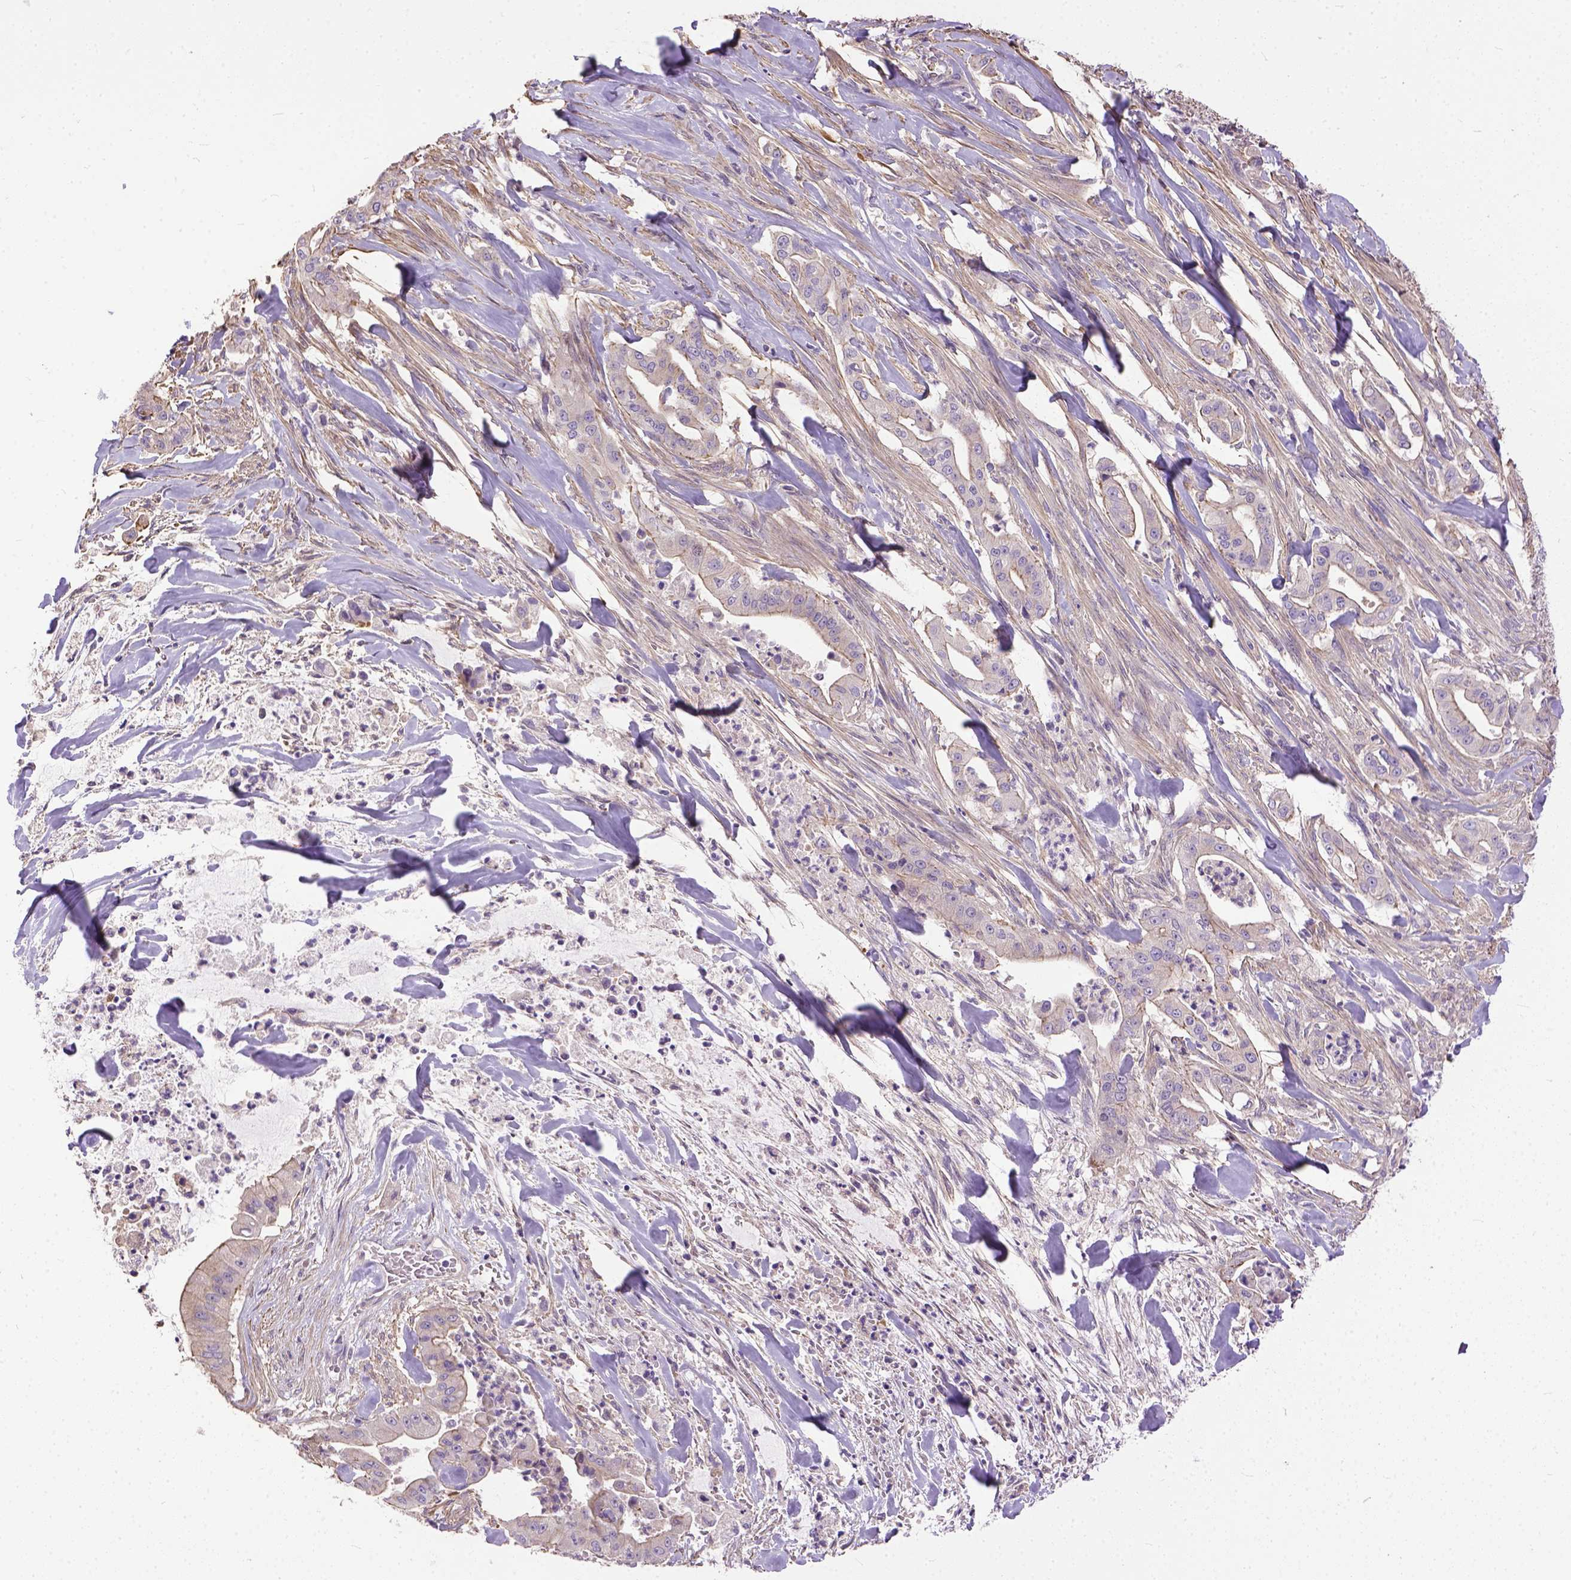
{"staining": {"intensity": "weak", "quantity": "<25%", "location": "cytoplasmic/membranous"}, "tissue": "pancreatic cancer", "cell_type": "Tumor cells", "image_type": "cancer", "snomed": [{"axis": "morphology", "description": "Normal tissue, NOS"}, {"axis": "morphology", "description": "Inflammation, NOS"}, {"axis": "morphology", "description": "Adenocarcinoma, NOS"}, {"axis": "topography", "description": "Pancreas"}], "caption": "Tumor cells show no significant positivity in pancreatic cancer (adenocarcinoma). (DAB immunohistochemistry, high magnification).", "gene": "BANF2", "patient": {"sex": "male", "age": 57}}